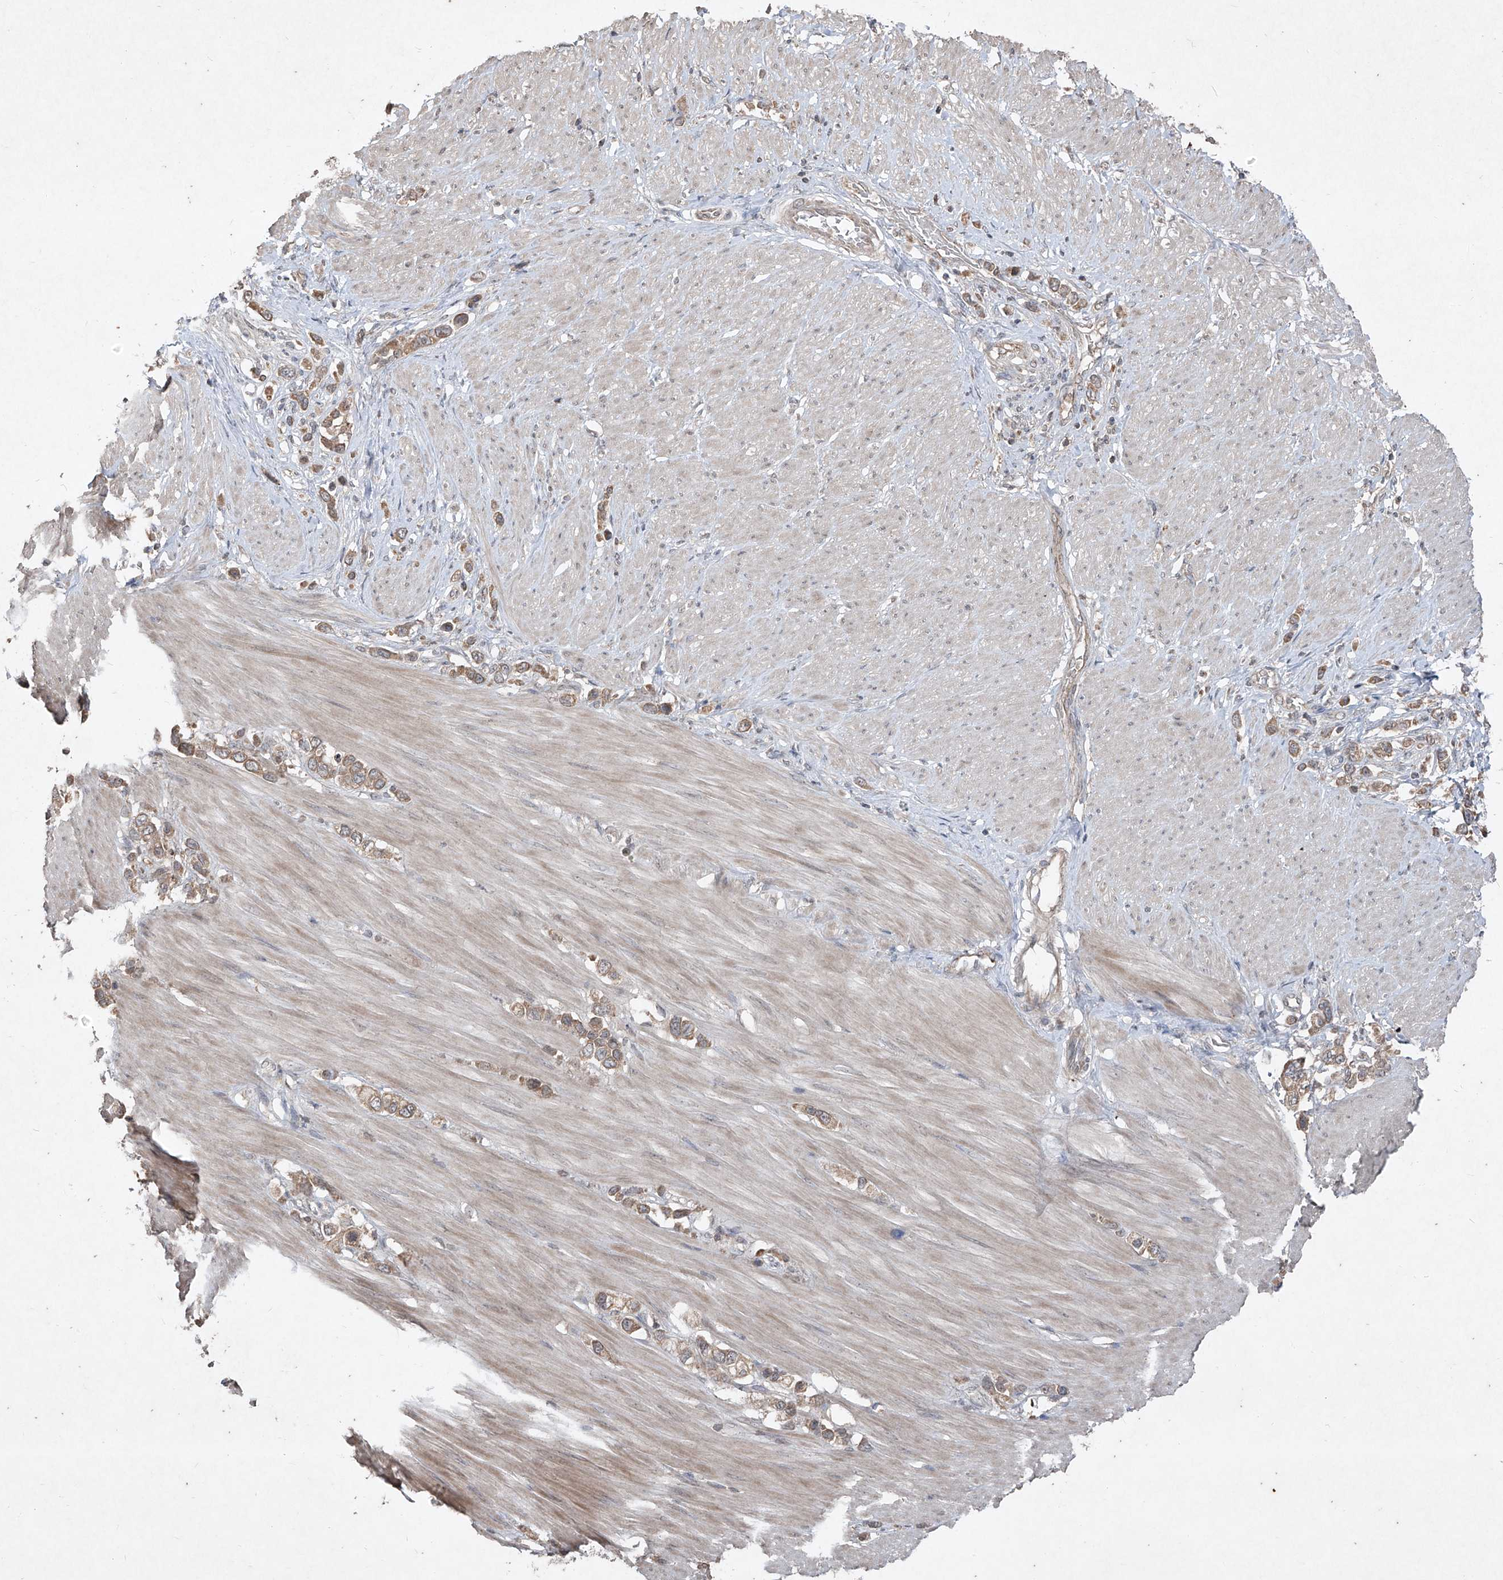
{"staining": {"intensity": "moderate", "quantity": ">75%", "location": "cytoplasmic/membranous"}, "tissue": "stomach cancer", "cell_type": "Tumor cells", "image_type": "cancer", "snomed": [{"axis": "morphology", "description": "Adenocarcinoma, NOS"}, {"axis": "topography", "description": "Stomach"}], "caption": "Protein expression analysis of stomach adenocarcinoma demonstrates moderate cytoplasmic/membranous positivity in about >75% of tumor cells.", "gene": "ABCD3", "patient": {"sex": "female", "age": 65}}